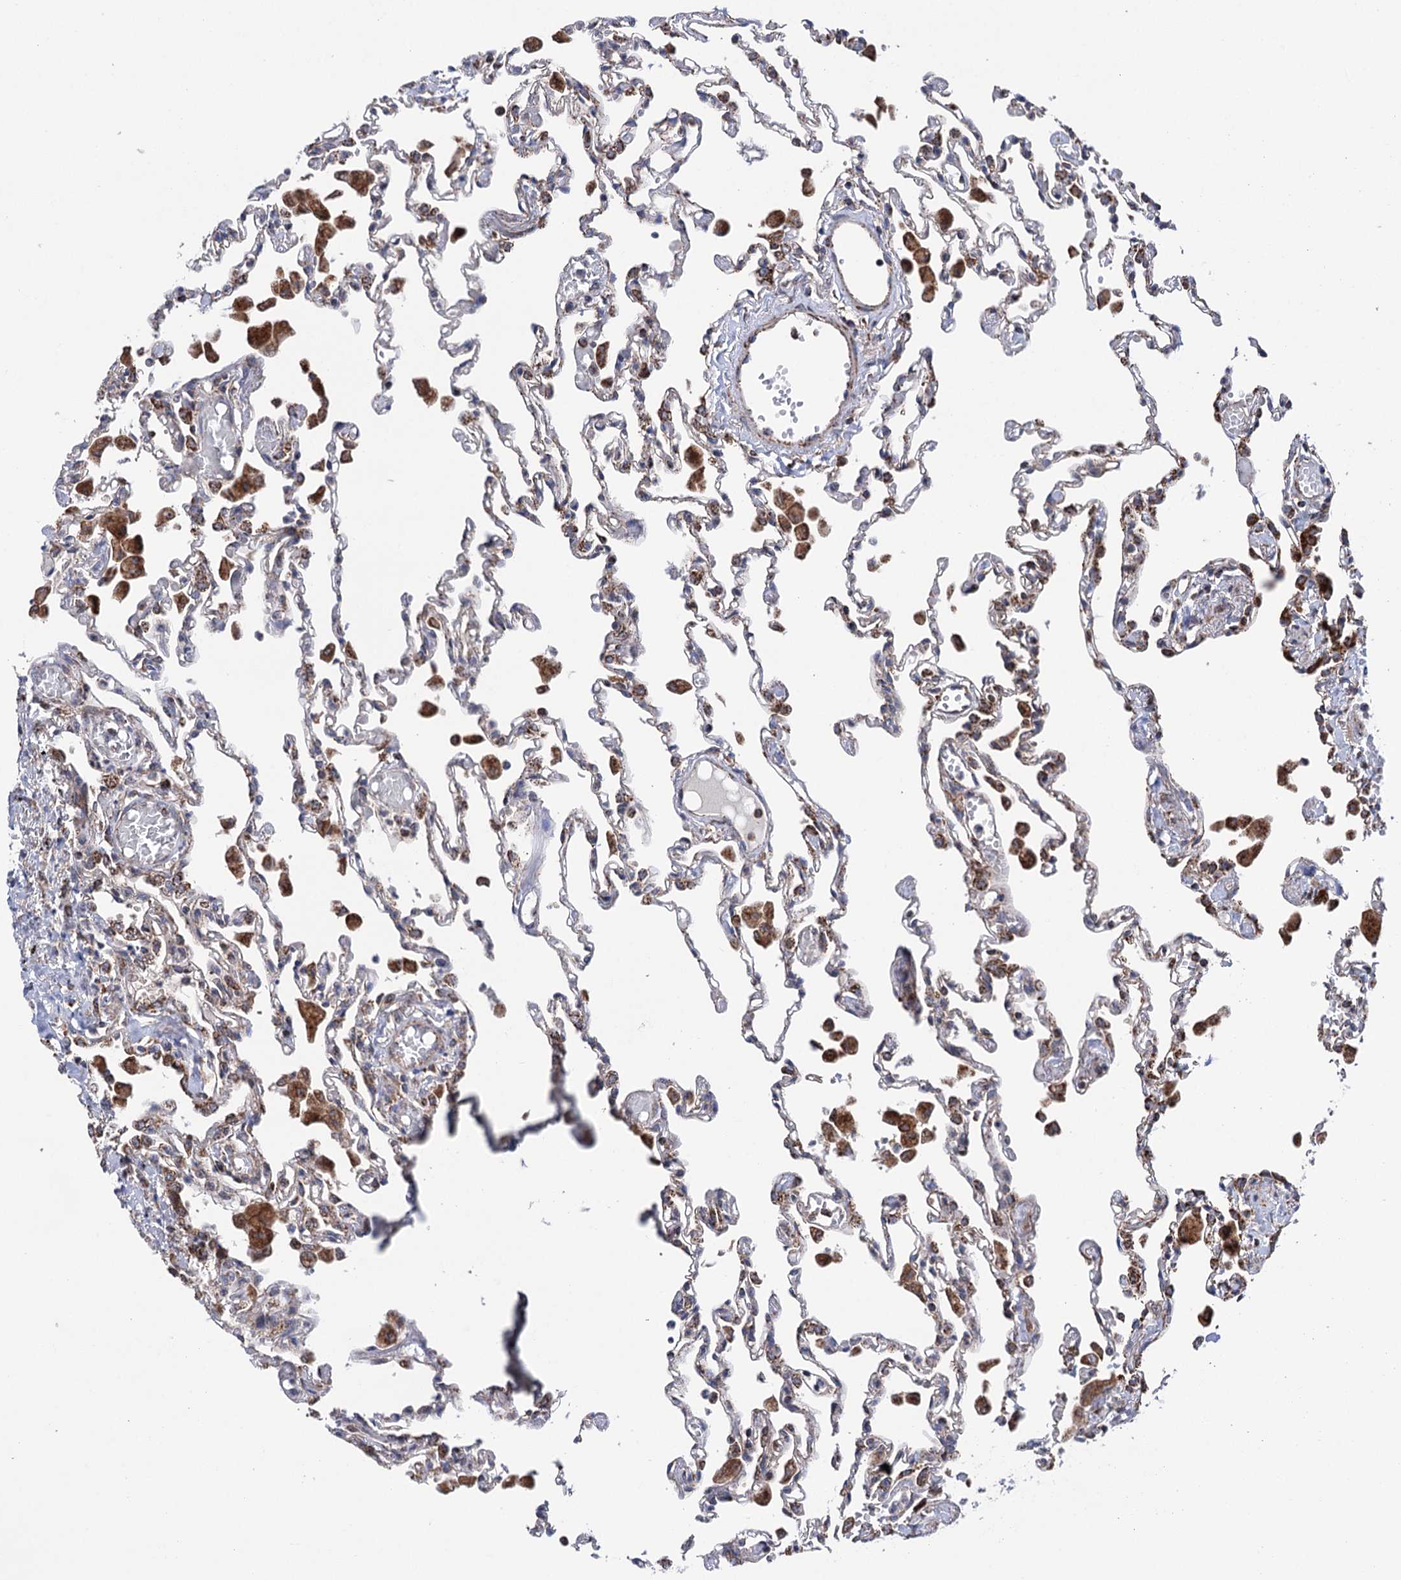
{"staining": {"intensity": "moderate", "quantity": "<25%", "location": "cytoplasmic/membranous"}, "tissue": "lung", "cell_type": "Alveolar cells", "image_type": "normal", "snomed": [{"axis": "morphology", "description": "Normal tissue, NOS"}, {"axis": "topography", "description": "Bronchus"}, {"axis": "topography", "description": "Lung"}], "caption": "Lung stained with immunohistochemistry (IHC) demonstrates moderate cytoplasmic/membranous positivity in about <25% of alveolar cells. (DAB IHC, brown staining for protein, blue staining for nuclei).", "gene": "SUCLA2", "patient": {"sex": "female", "age": 49}}